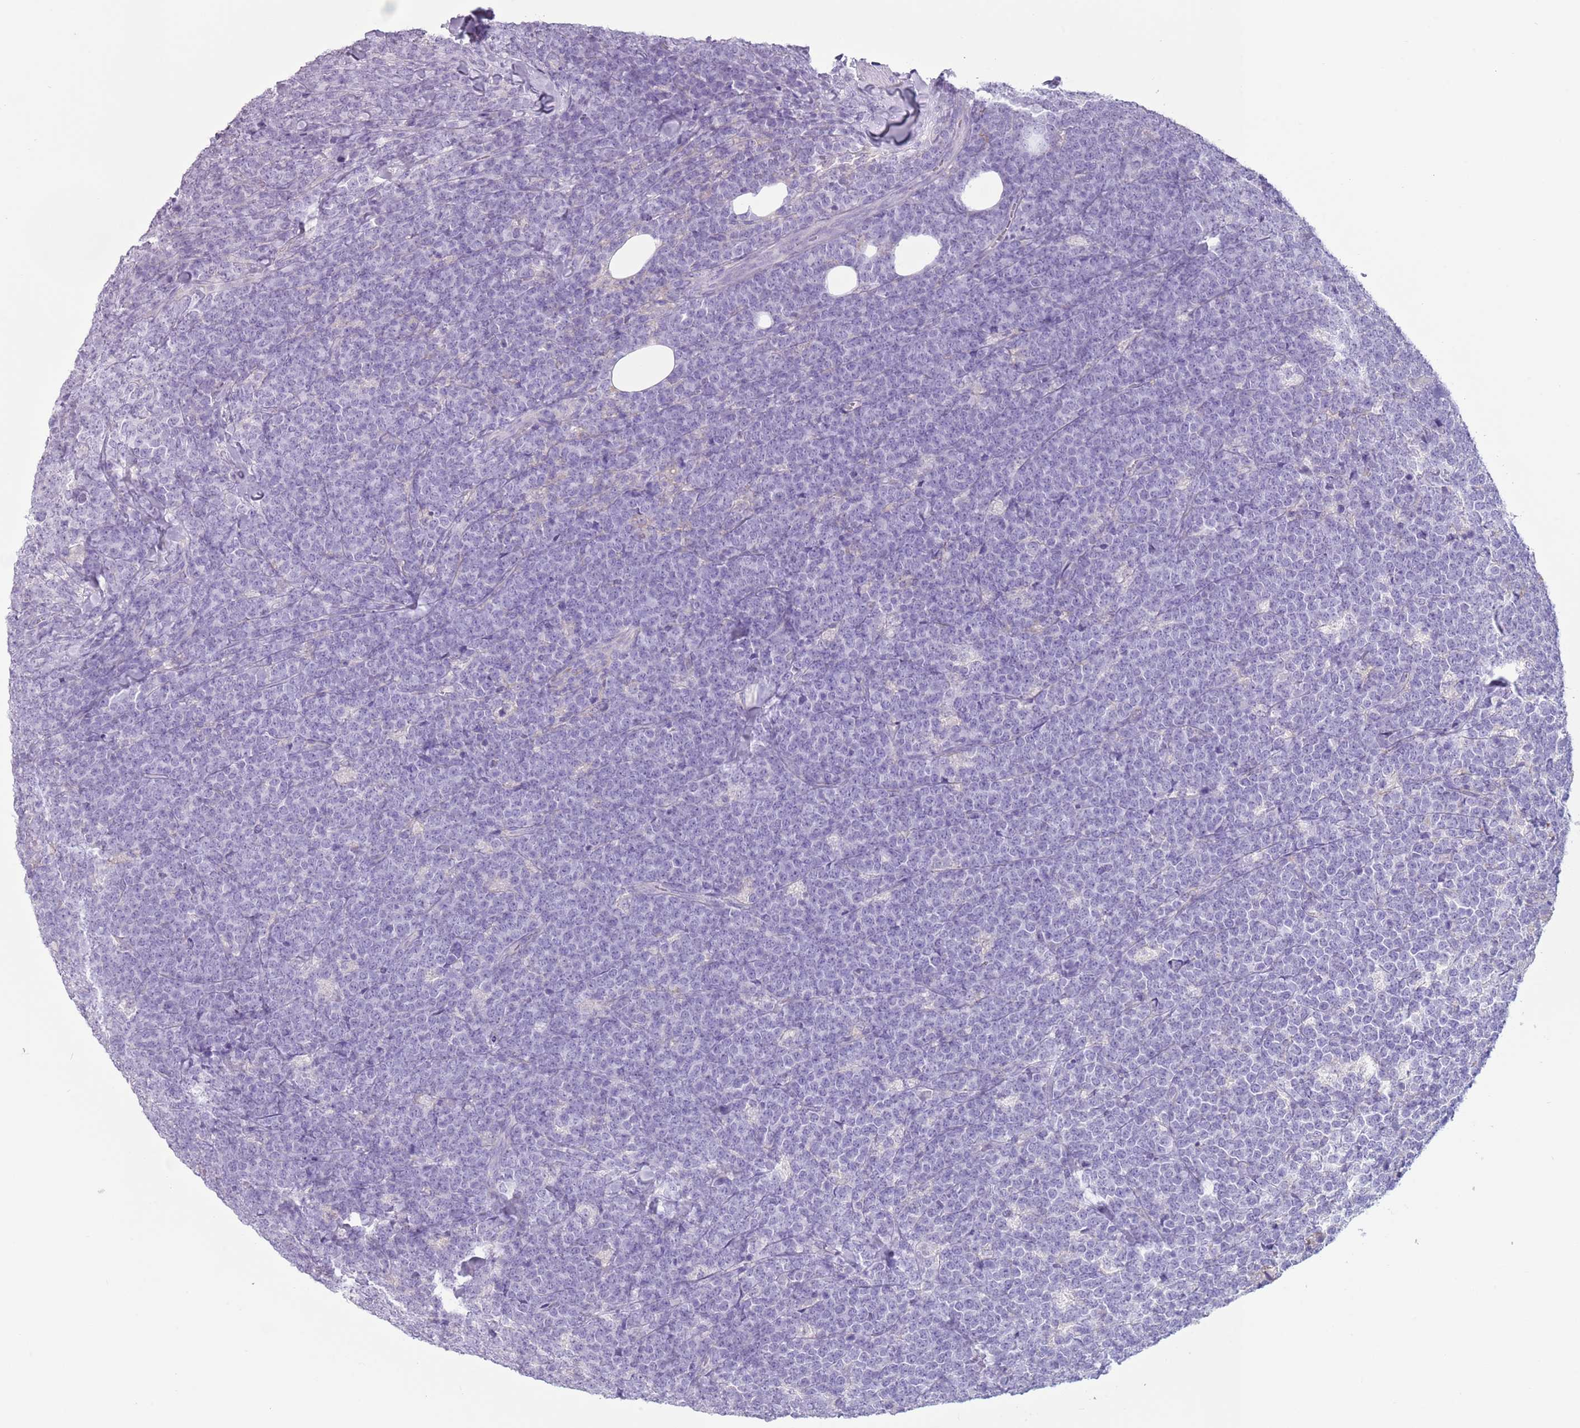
{"staining": {"intensity": "negative", "quantity": "none", "location": "none"}, "tissue": "lymphoma", "cell_type": "Tumor cells", "image_type": "cancer", "snomed": [{"axis": "morphology", "description": "Malignant lymphoma, non-Hodgkin's type, High grade"}, {"axis": "topography", "description": "Small intestine"}], "caption": "DAB (3,3'-diaminobenzidine) immunohistochemical staining of human lymphoma reveals no significant staining in tumor cells.", "gene": "HYOU1", "patient": {"sex": "male", "age": 8}}